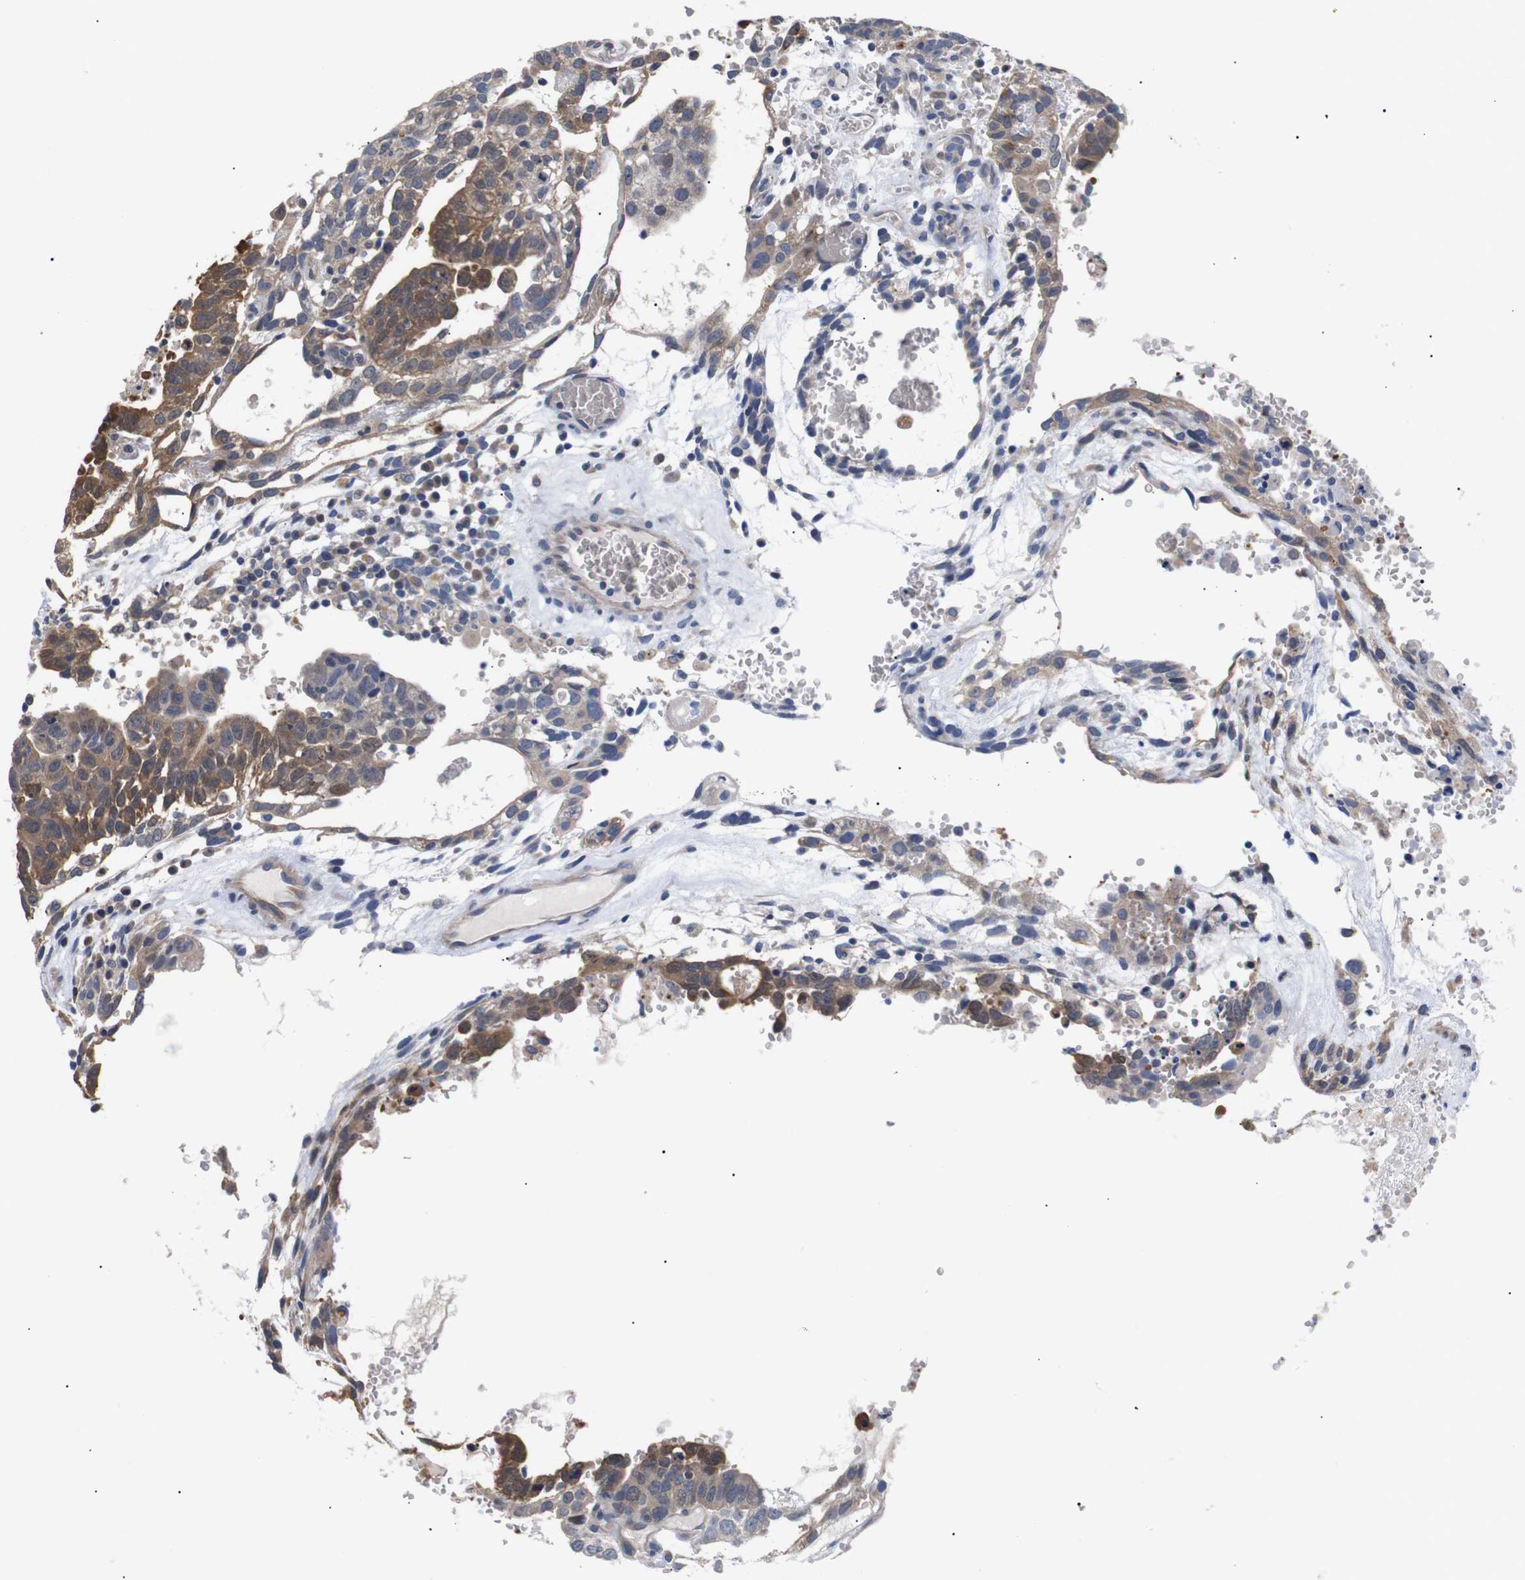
{"staining": {"intensity": "strong", "quantity": "25%-75%", "location": "cytoplasmic/membranous"}, "tissue": "testis cancer", "cell_type": "Tumor cells", "image_type": "cancer", "snomed": [{"axis": "morphology", "description": "Seminoma, NOS"}, {"axis": "morphology", "description": "Carcinoma, Embryonal, NOS"}, {"axis": "topography", "description": "Testis"}], "caption": "An image of human testis cancer stained for a protein demonstrates strong cytoplasmic/membranous brown staining in tumor cells.", "gene": "DDR1", "patient": {"sex": "male", "age": 52}}